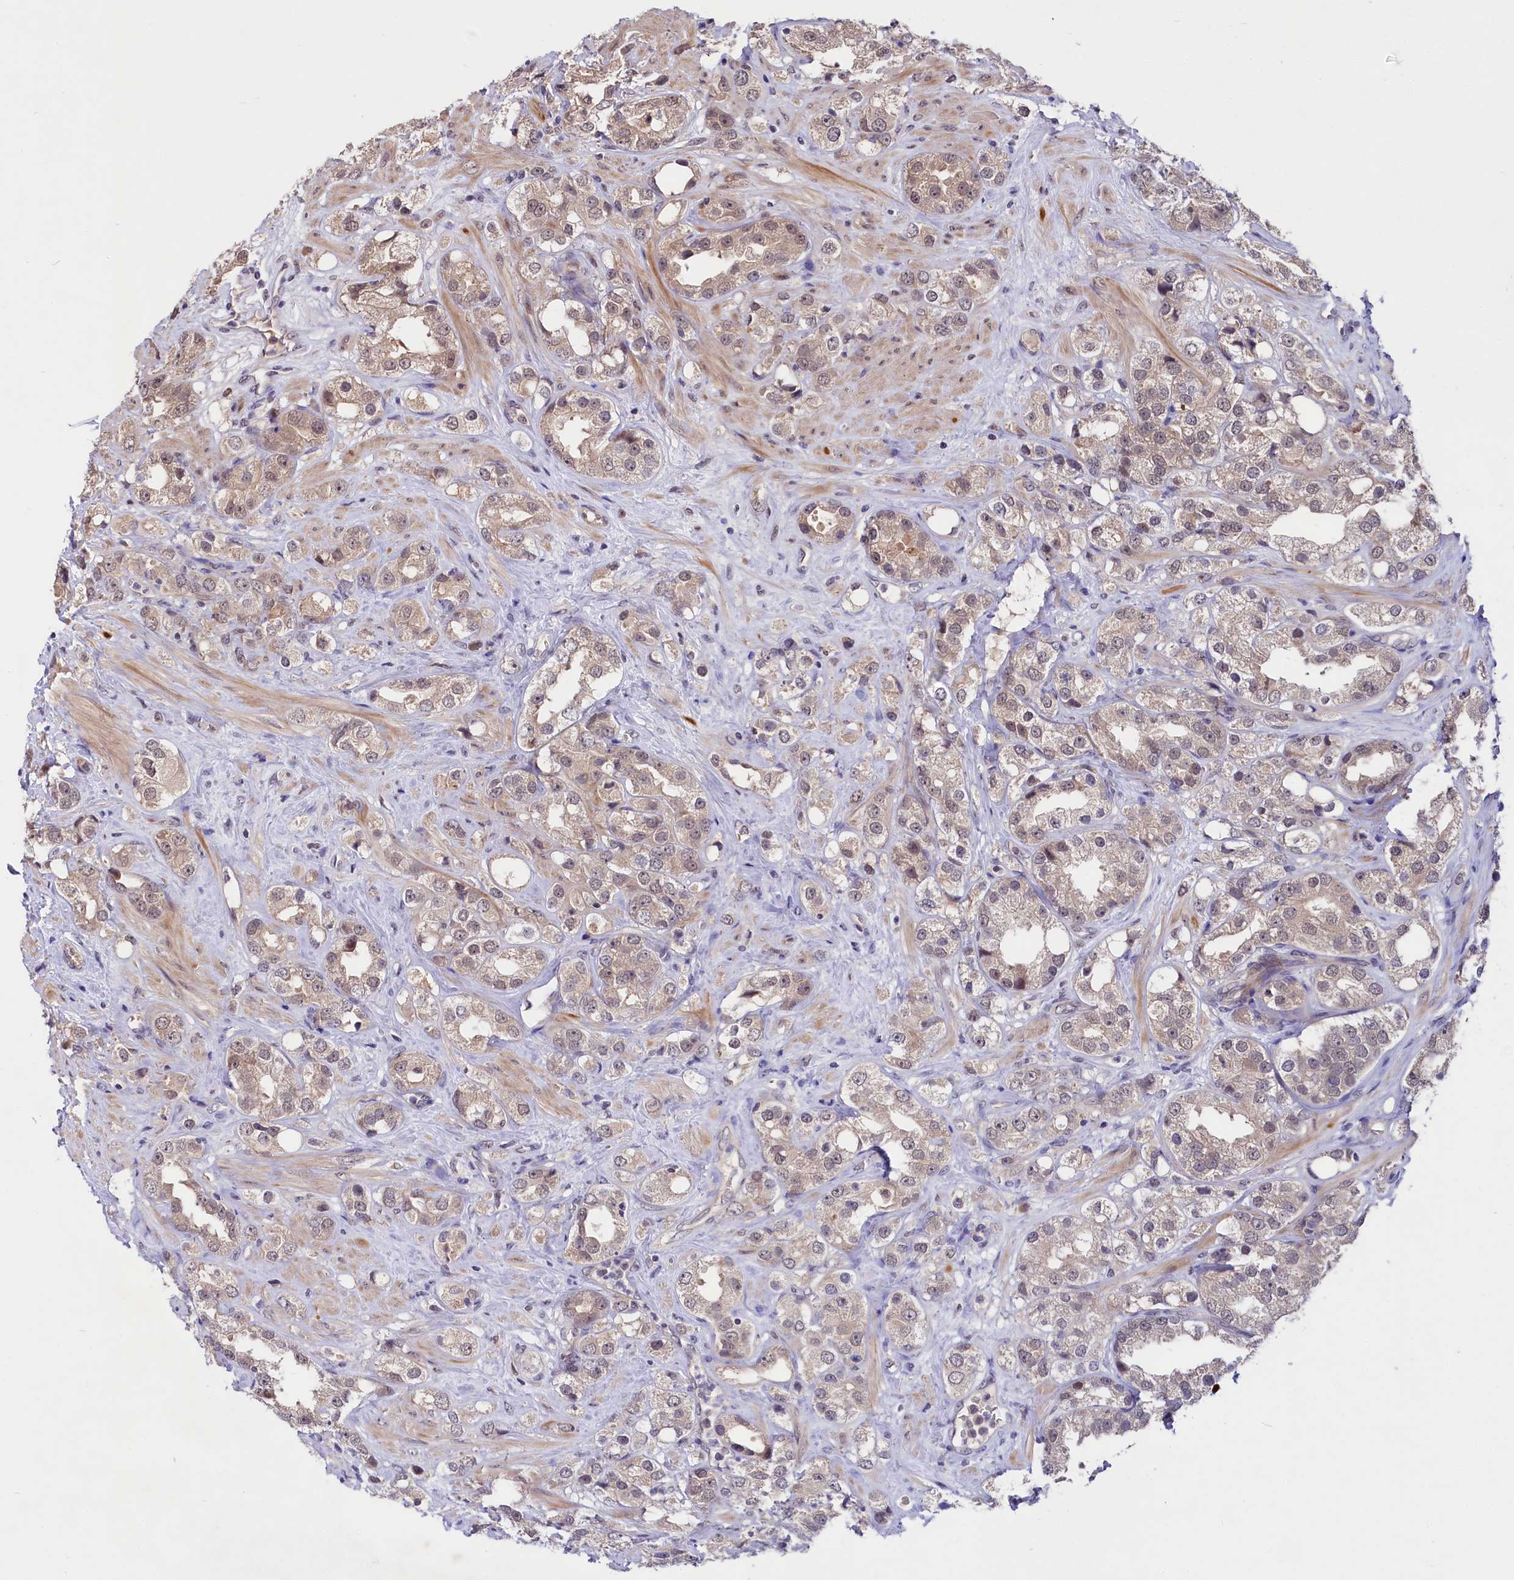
{"staining": {"intensity": "weak", "quantity": "25%-75%", "location": "cytoplasmic/membranous,nuclear"}, "tissue": "prostate cancer", "cell_type": "Tumor cells", "image_type": "cancer", "snomed": [{"axis": "morphology", "description": "Adenocarcinoma, NOS"}, {"axis": "topography", "description": "Prostate"}], "caption": "Prostate cancer (adenocarcinoma) stained with immunohistochemistry displays weak cytoplasmic/membranous and nuclear positivity in about 25%-75% of tumor cells.", "gene": "UBE3A", "patient": {"sex": "male", "age": 79}}